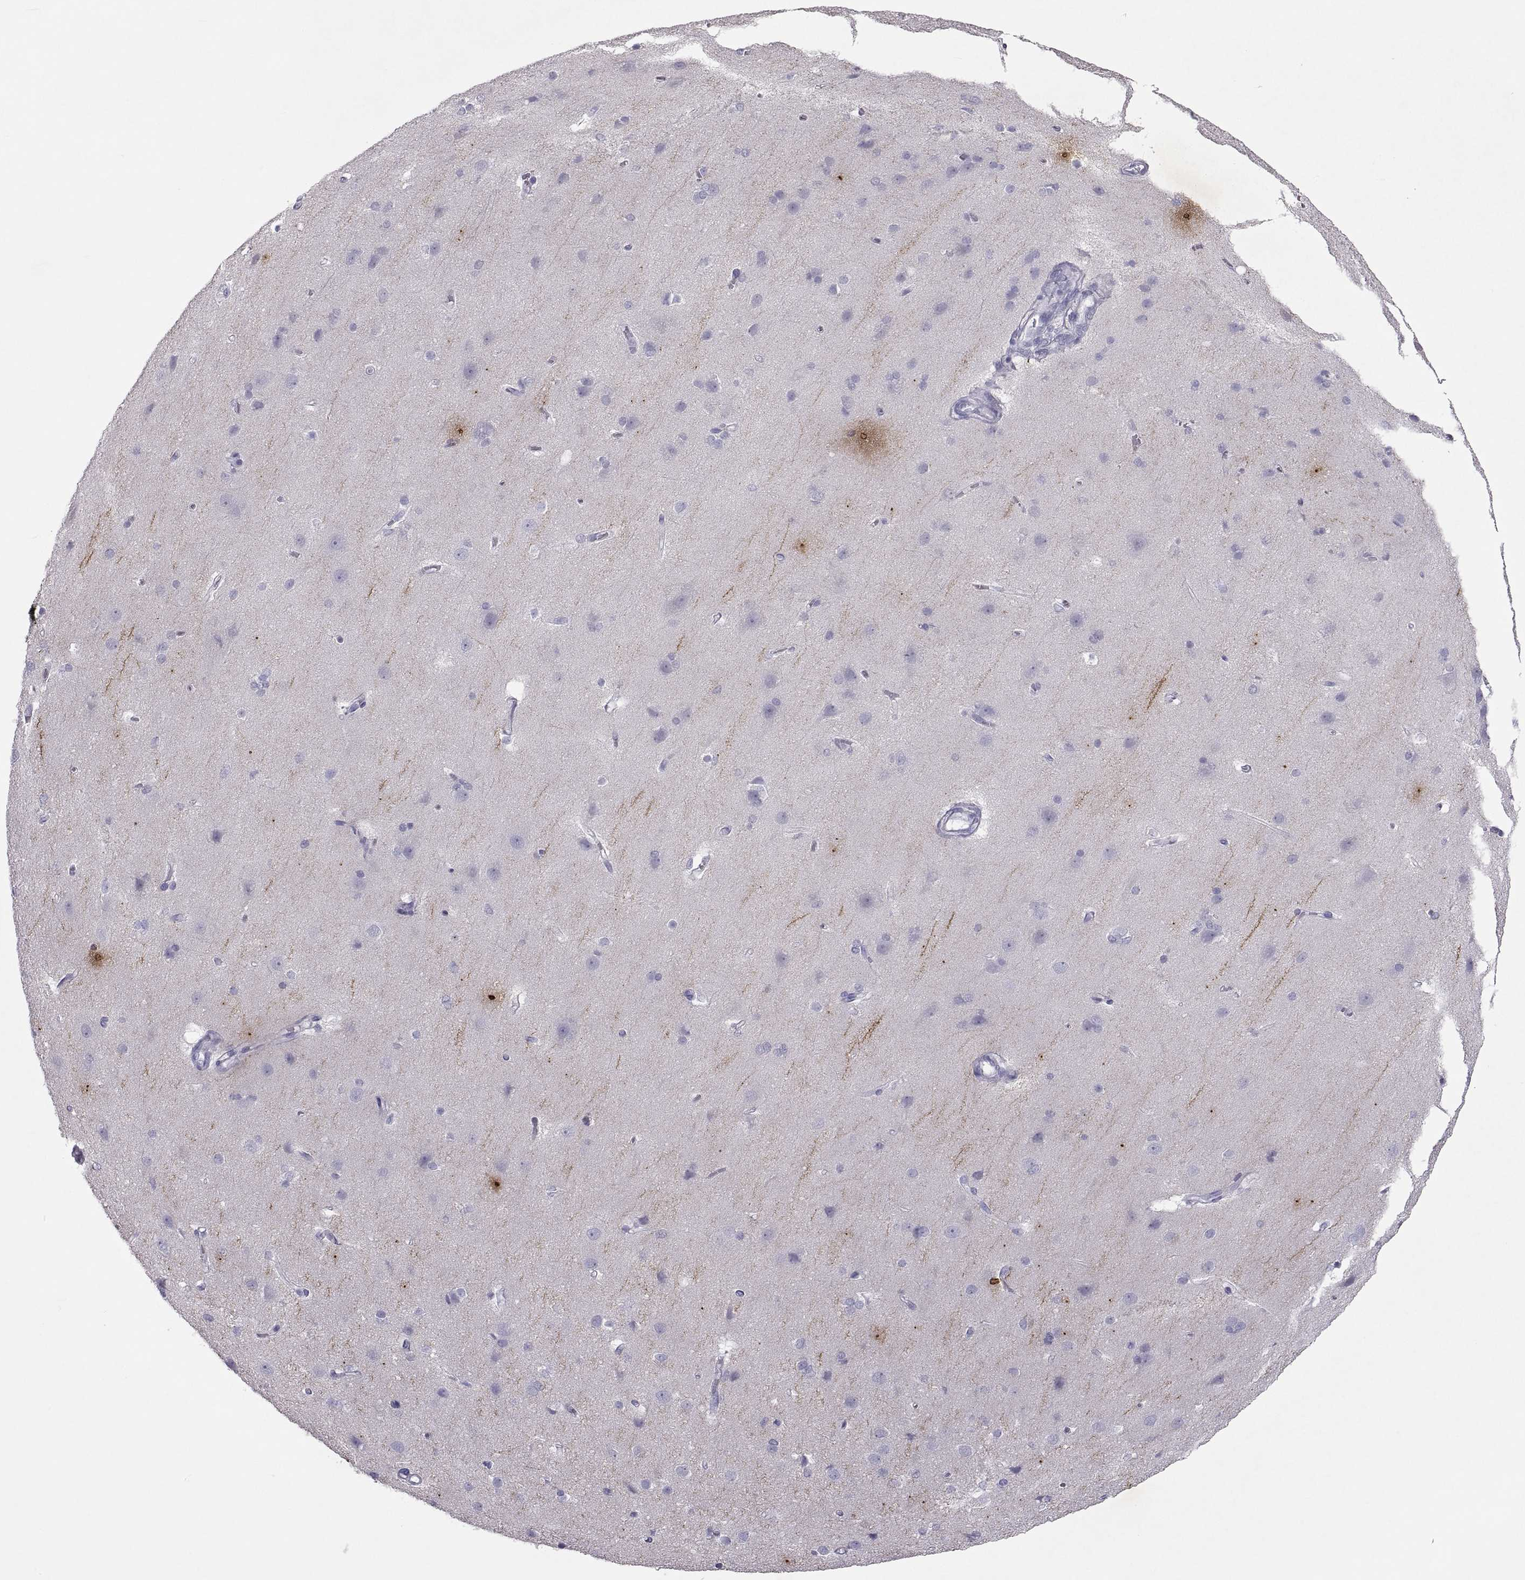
{"staining": {"intensity": "negative", "quantity": "none", "location": "none"}, "tissue": "cerebral cortex", "cell_type": "Endothelial cells", "image_type": "normal", "snomed": [{"axis": "morphology", "description": "Normal tissue, NOS"}, {"axis": "topography", "description": "Cerebral cortex"}], "caption": "DAB (3,3'-diaminobenzidine) immunohistochemical staining of normal cerebral cortex shows no significant positivity in endothelial cells. (DAB (3,3'-diaminobenzidine) immunohistochemistry visualized using brightfield microscopy, high magnification).", "gene": "PCSK1N", "patient": {"sex": "male", "age": 37}}